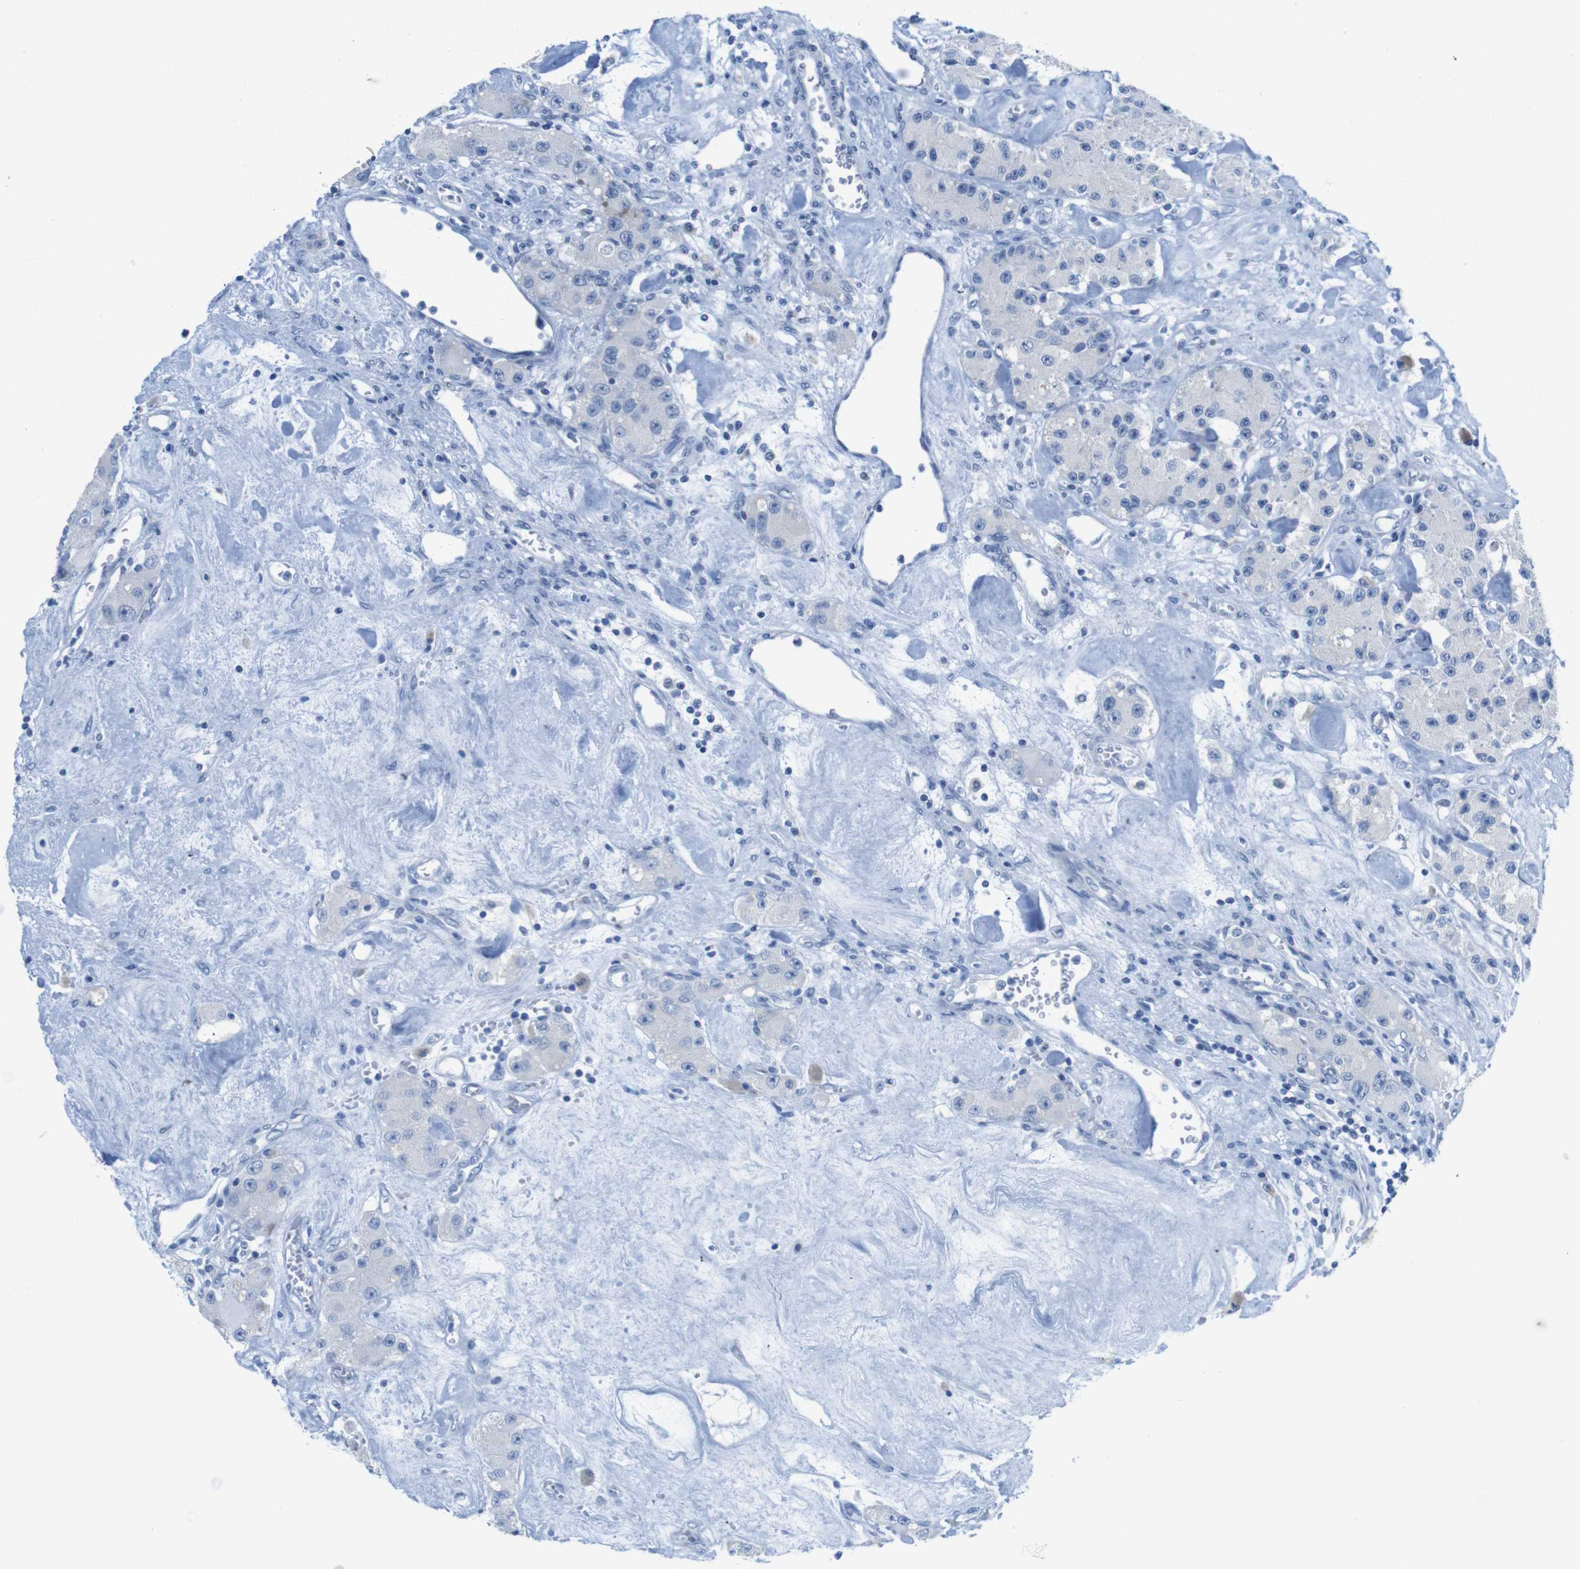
{"staining": {"intensity": "negative", "quantity": "none", "location": "none"}, "tissue": "carcinoid", "cell_type": "Tumor cells", "image_type": "cancer", "snomed": [{"axis": "morphology", "description": "Carcinoid, malignant, NOS"}, {"axis": "topography", "description": "Pancreas"}], "caption": "This is an IHC photomicrograph of human malignant carcinoid. There is no staining in tumor cells.", "gene": "OPN1SW", "patient": {"sex": "male", "age": 41}}